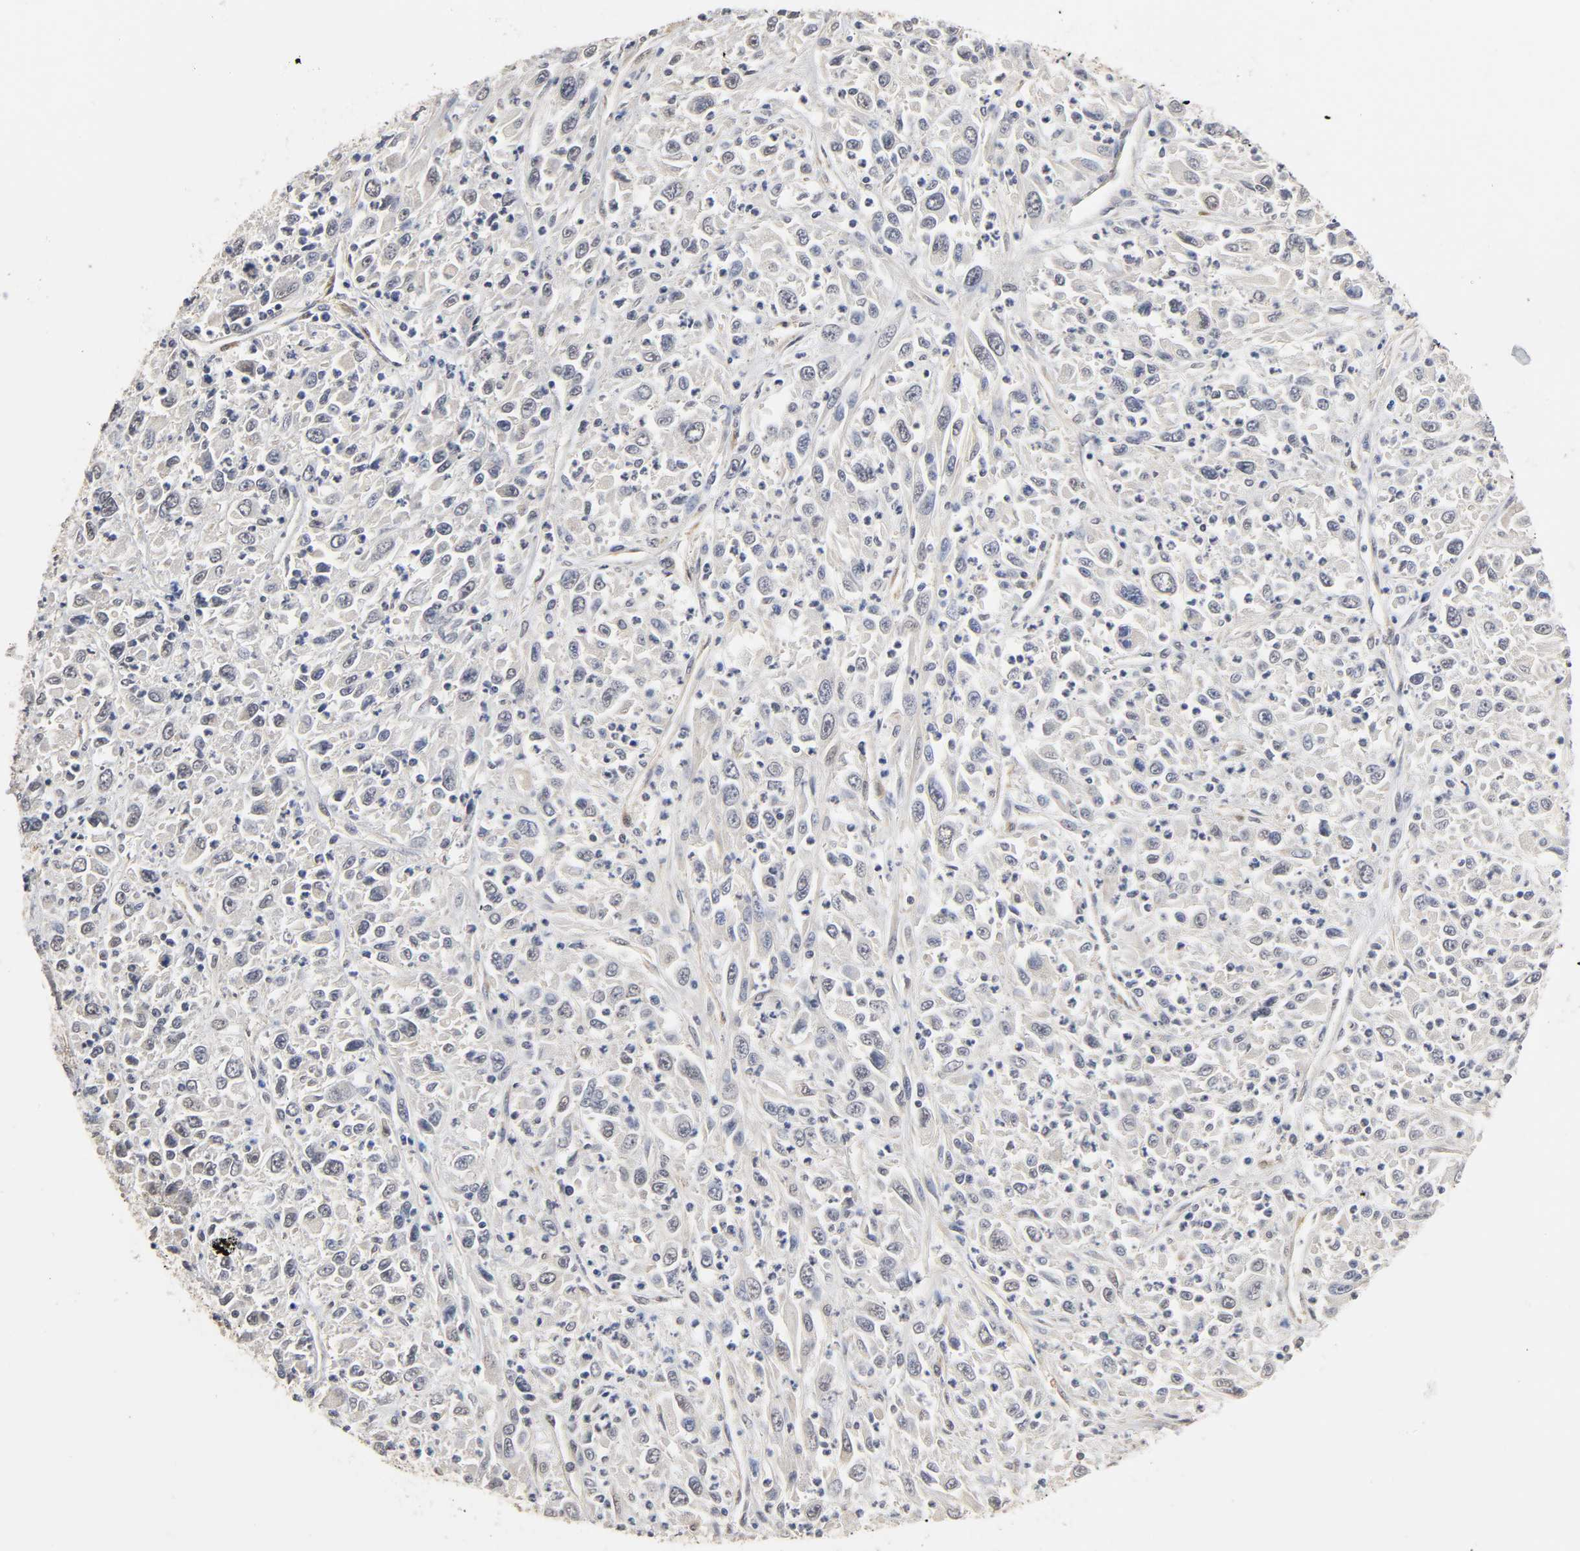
{"staining": {"intensity": "negative", "quantity": "none", "location": "none"}, "tissue": "melanoma", "cell_type": "Tumor cells", "image_type": "cancer", "snomed": [{"axis": "morphology", "description": "Malignant melanoma, Metastatic site"}, {"axis": "topography", "description": "Skin"}], "caption": "Tumor cells show no significant positivity in malignant melanoma (metastatic site). (Stains: DAB IHC with hematoxylin counter stain, Microscopy: brightfield microscopy at high magnification).", "gene": "PDE5A", "patient": {"sex": "female", "age": 56}}